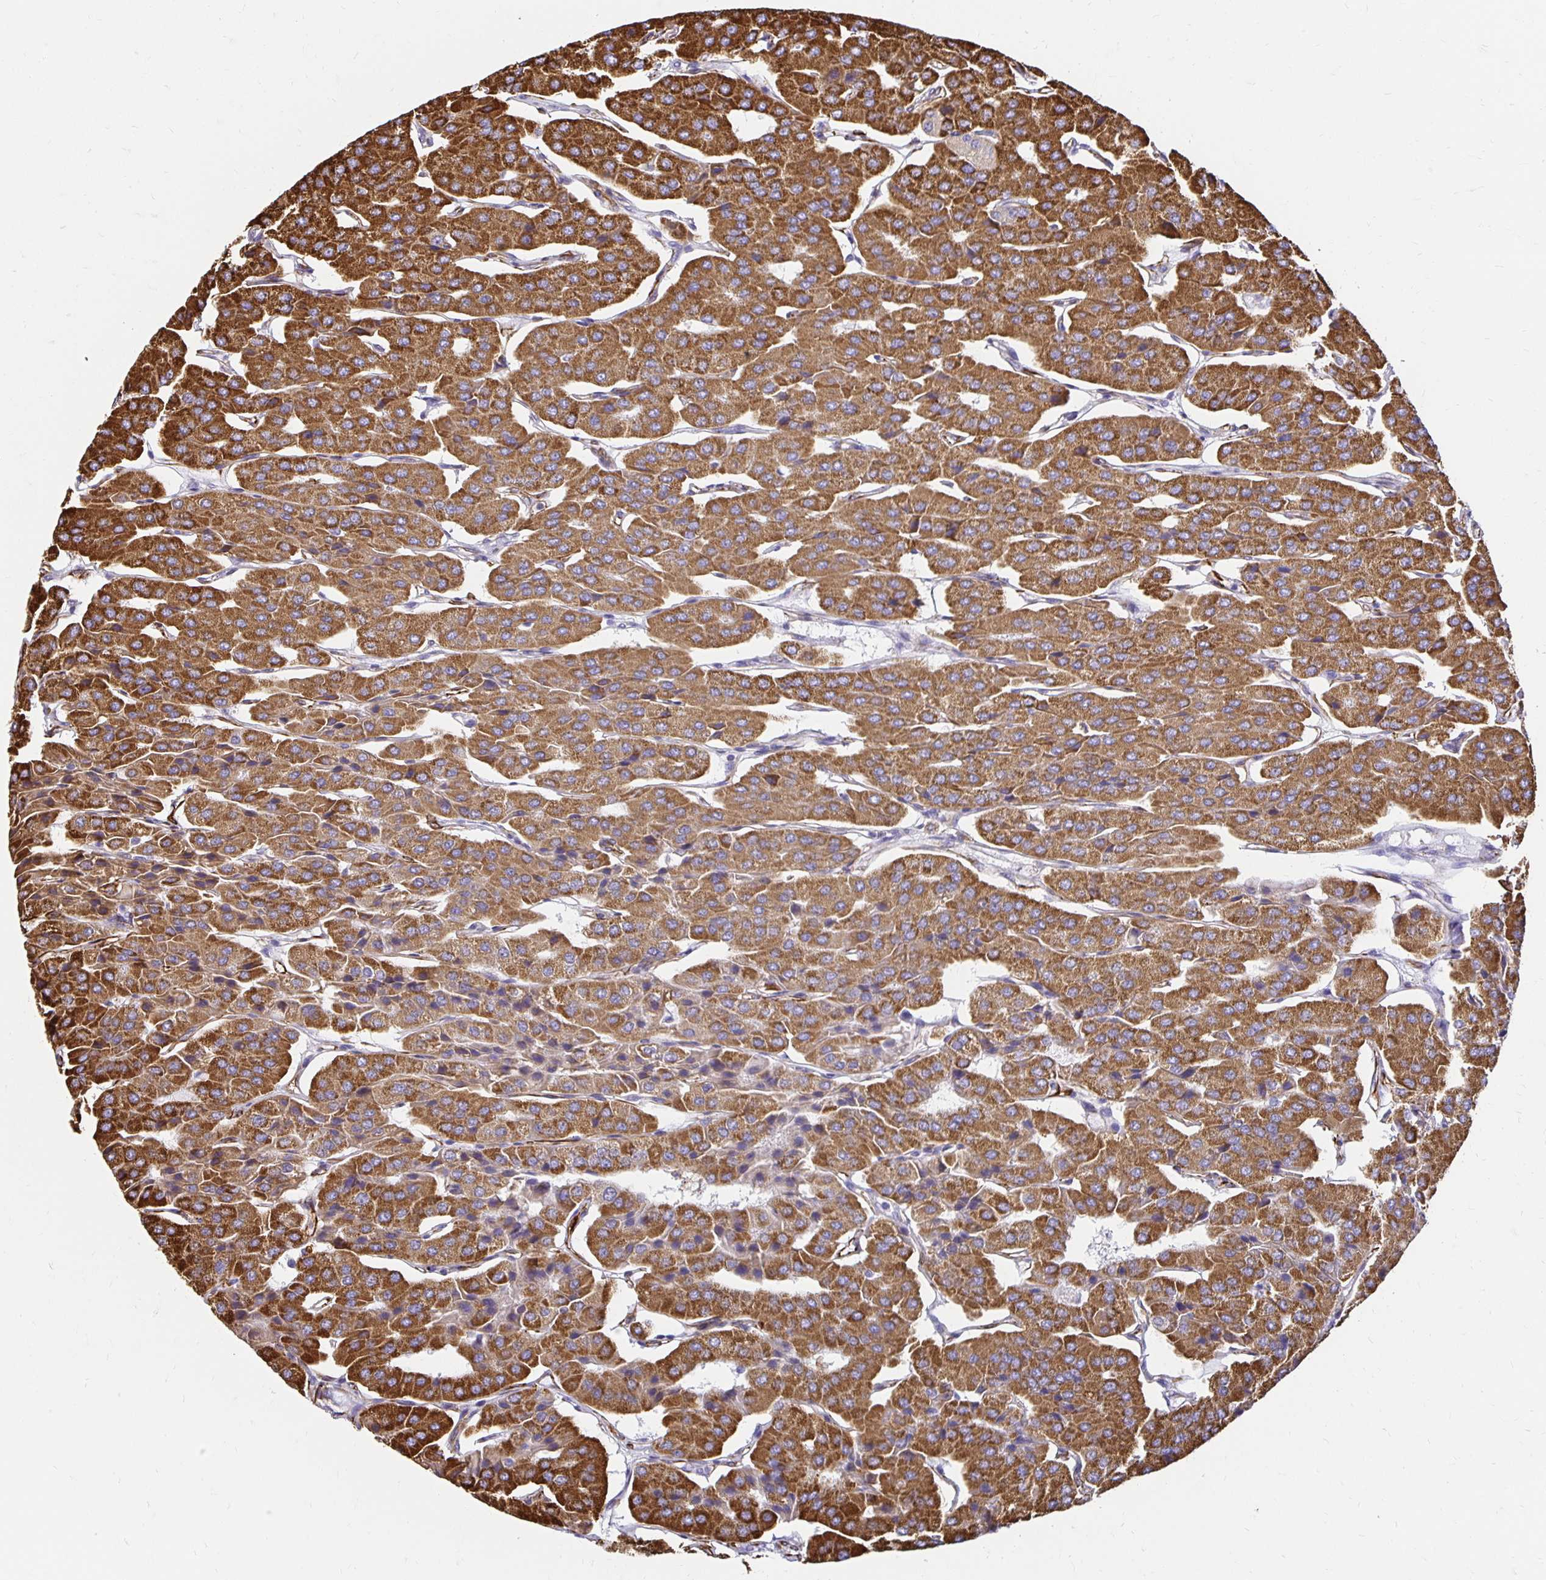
{"staining": {"intensity": "strong", "quantity": ">75%", "location": "cytoplasmic/membranous"}, "tissue": "parathyroid gland", "cell_type": "Glandular cells", "image_type": "normal", "snomed": [{"axis": "morphology", "description": "Normal tissue, NOS"}, {"axis": "morphology", "description": "Adenoma, NOS"}, {"axis": "topography", "description": "Parathyroid gland"}], "caption": "The immunohistochemical stain shows strong cytoplasmic/membranous staining in glandular cells of benign parathyroid gland. (brown staining indicates protein expression, while blue staining denotes nuclei).", "gene": "PLAAT2", "patient": {"sex": "female", "age": 86}}